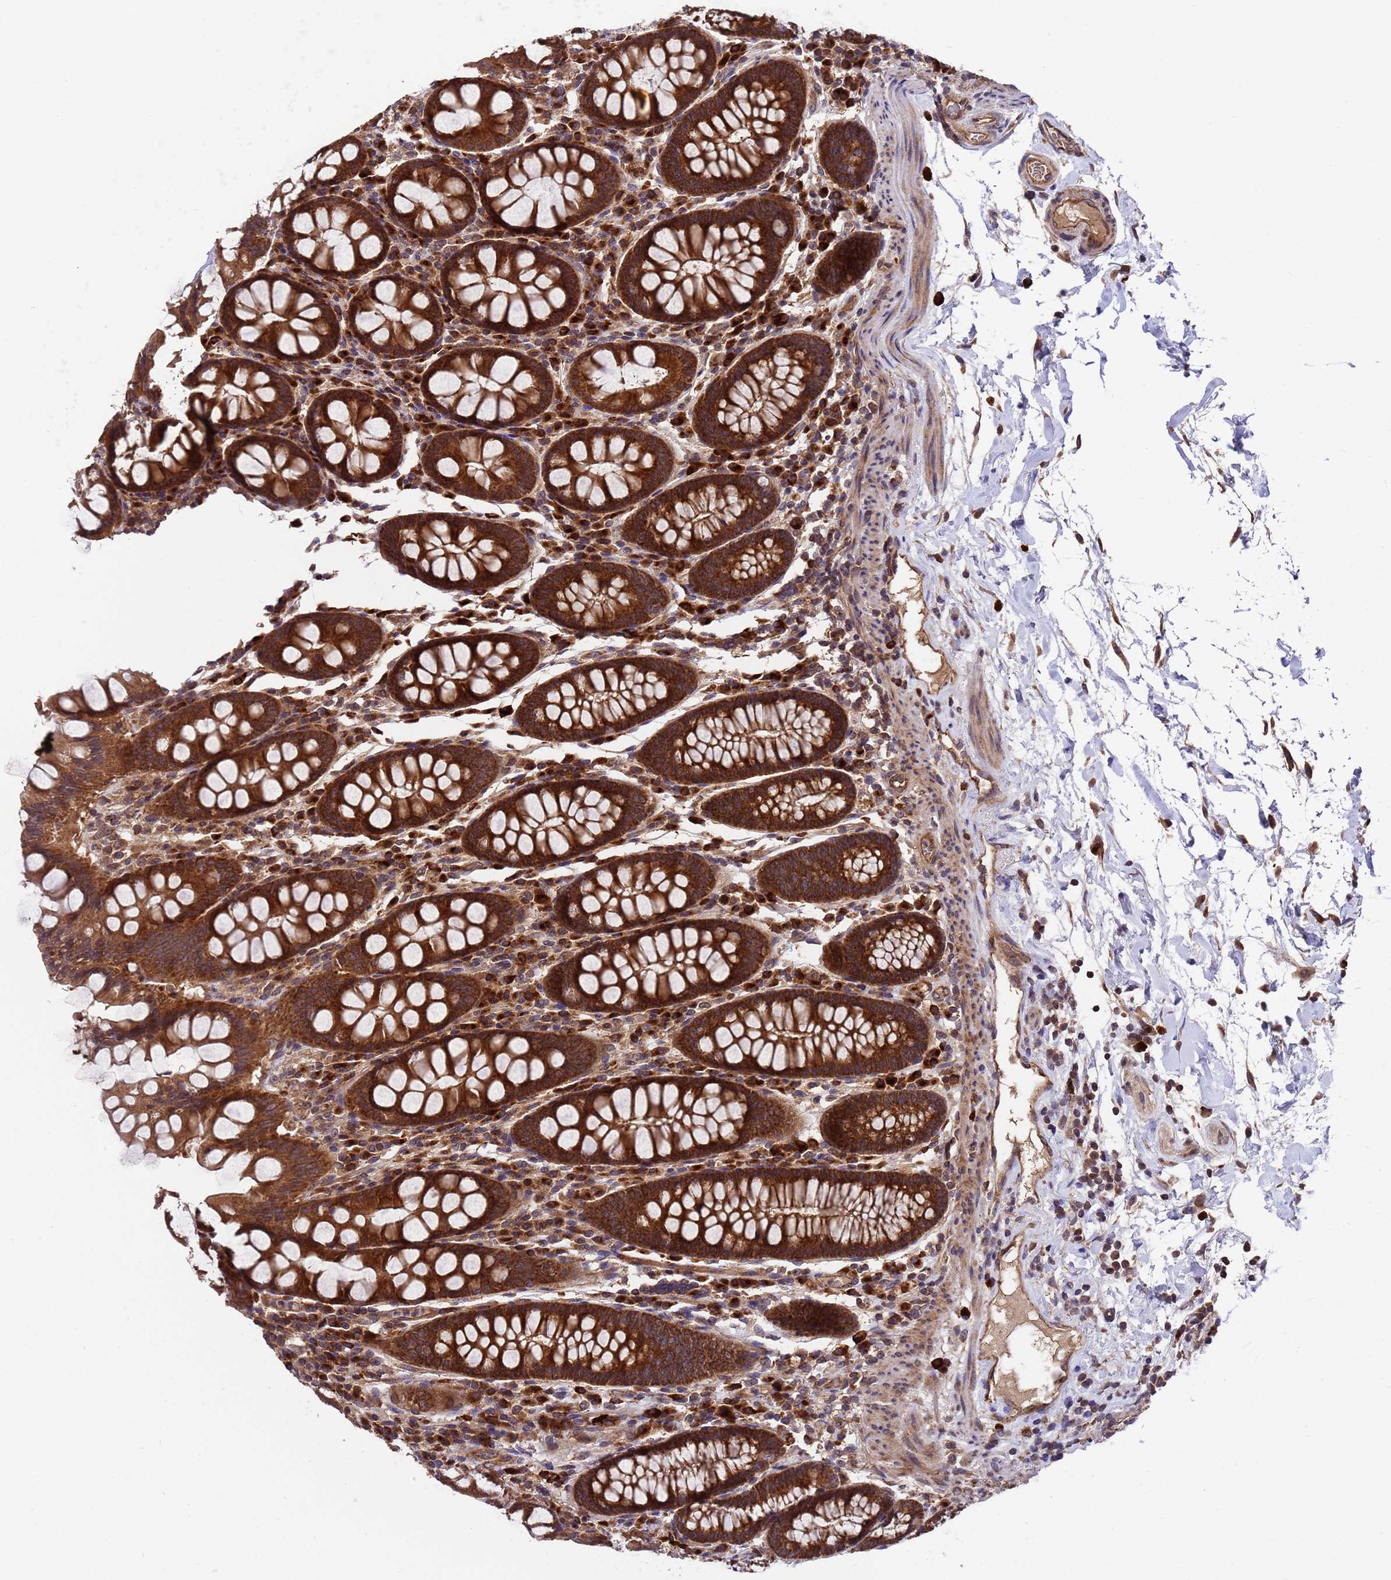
{"staining": {"intensity": "moderate", "quantity": ">75%", "location": "cytoplasmic/membranous"}, "tissue": "colon", "cell_type": "Endothelial cells", "image_type": "normal", "snomed": [{"axis": "morphology", "description": "Normal tissue, NOS"}, {"axis": "topography", "description": "Colon"}], "caption": "Endothelial cells show medium levels of moderate cytoplasmic/membranous staining in about >75% of cells in unremarkable colon.", "gene": "TSR3", "patient": {"sex": "female", "age": 79}}